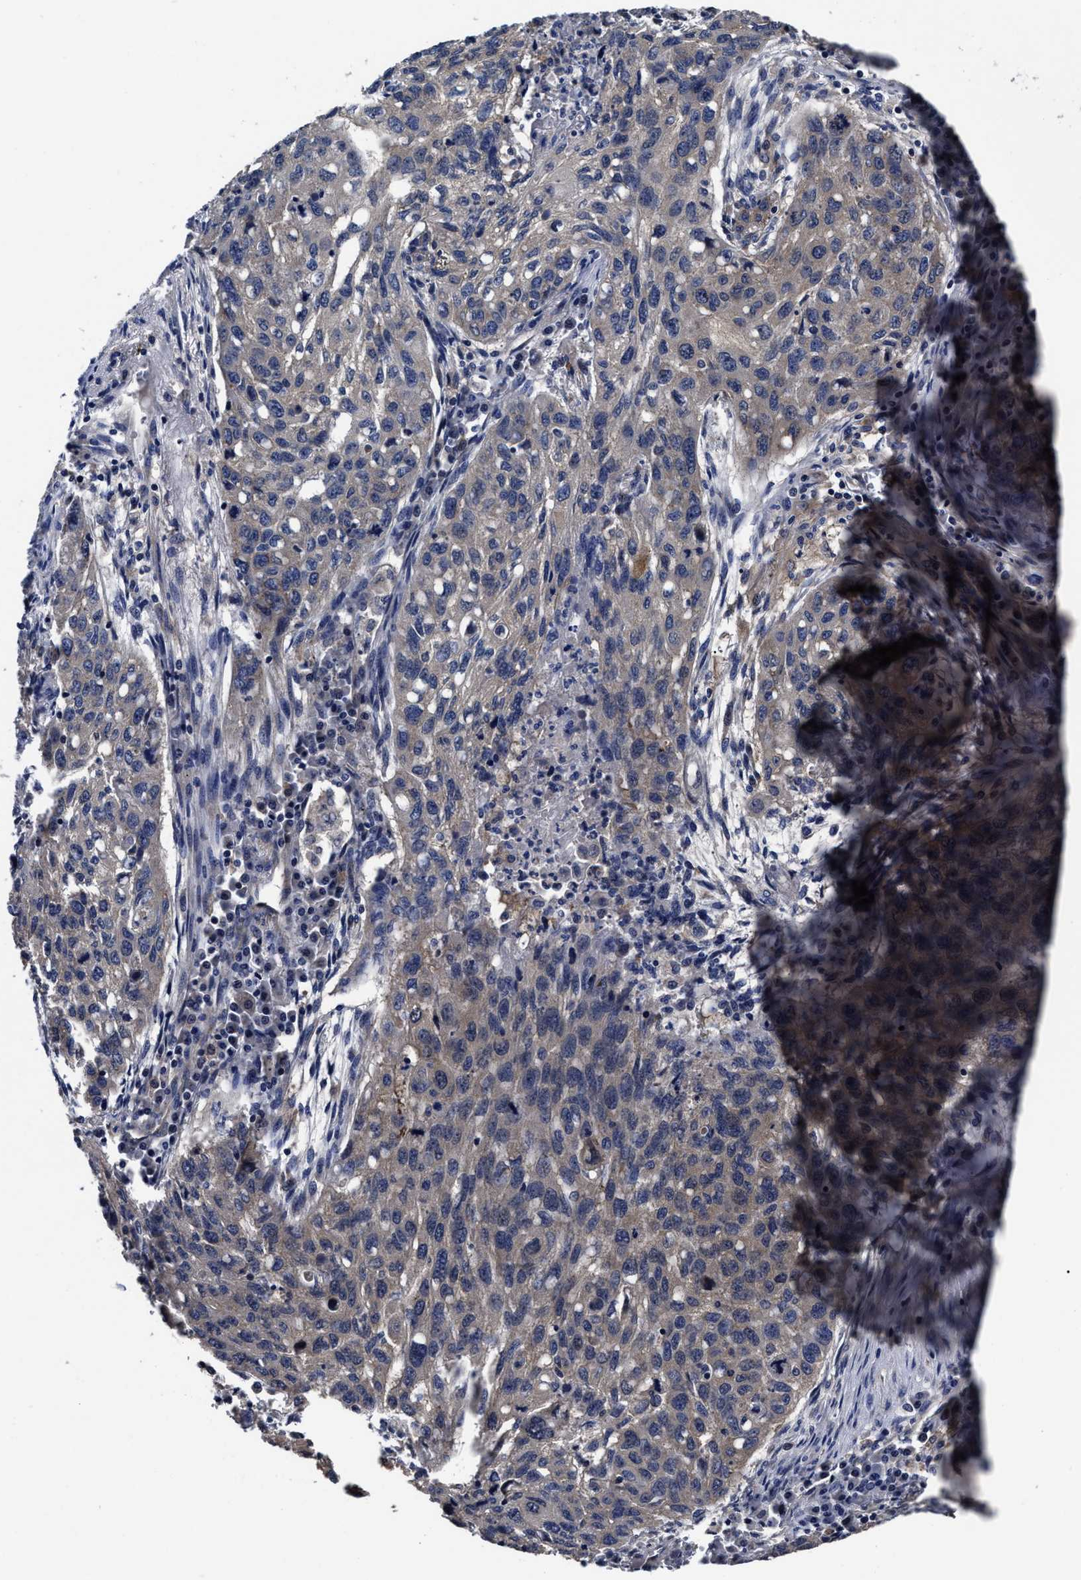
{"staining": {"intensity": "weak", "quantity": "<25%", "location": "cytoplasmic/membranous"}, "tissue": "lung cancer", "cell_type": "Tumor cells", "image_type": "cancer", "snomed": [{"axis": "morphology", "description": "Squamous cell carcinoma, NOS"}, {"axis": "topography", "description": "Lung"}], "caption": "Tumor cells show no significant protein expression in lung cancer. The staining is performed using DAB brown chromogen with nuclei counter-stained in using hematoxylin.", "gene": "SOCS5", "patient": {"sex": "female", "age": 63}}